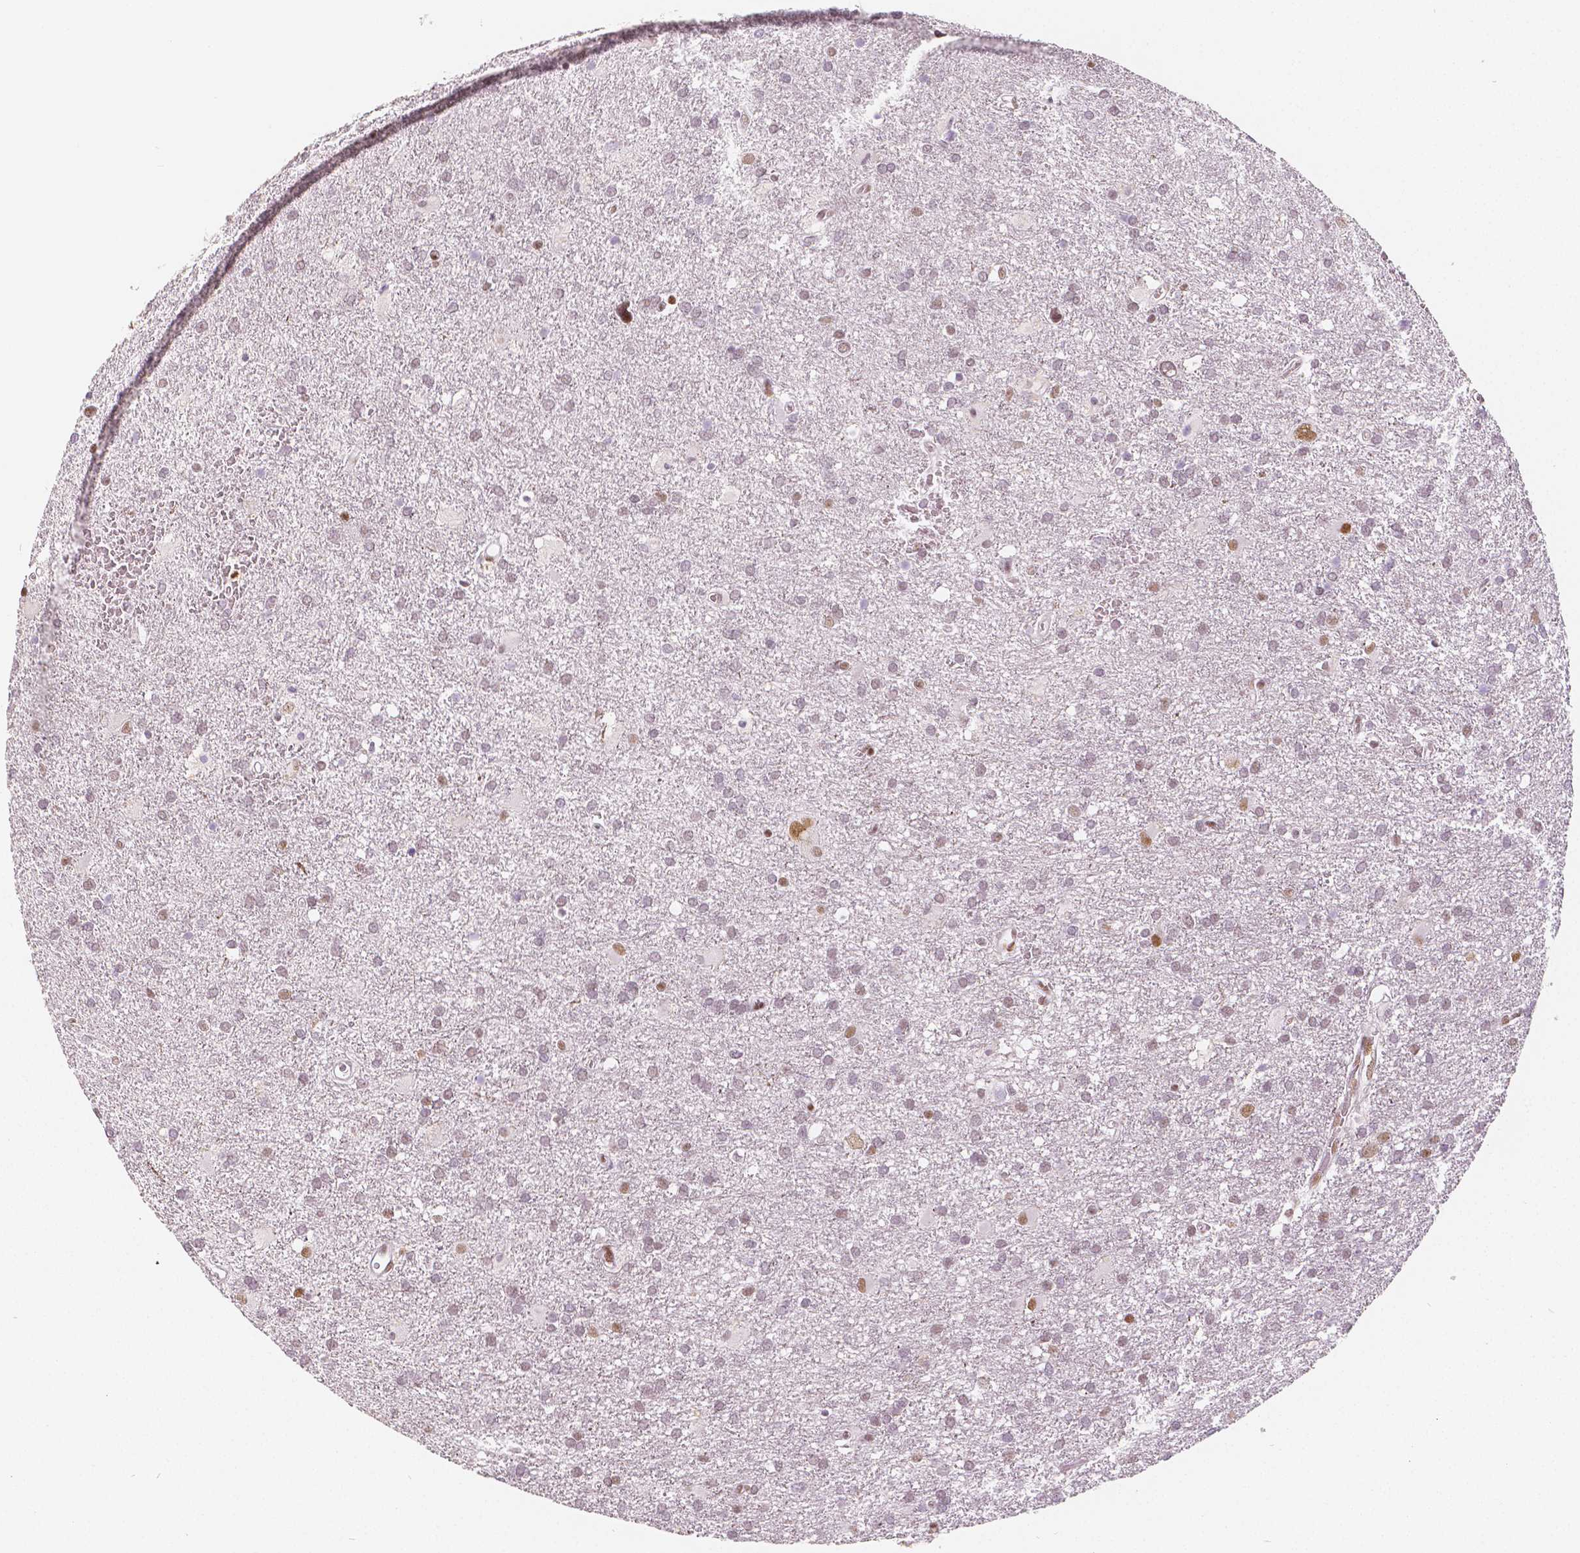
{"staining": {"intensity": "weak", "quantity": "<25%", "location": "nuclear"}, "tissue": "glioma", "cell_type": "Tumor cells", "image_type": "cancer", "snomed": [{"axis": "morphology", "description": "Glioma, malignant, Low grade"}, {"axis": "topography", "description": "Brain"}], "caption": "DAB (3,3'-diaminobenzidine) immunohistochemical staining of glioma displays no significant positivity in tumor cells. (DAB (3,3'-diaminobenzidine) immunohistochemistry visualized using brightfield microscopy, high magnification).", "gene": "HDAC1", "patient": {"sex": "male", "age": 66}}